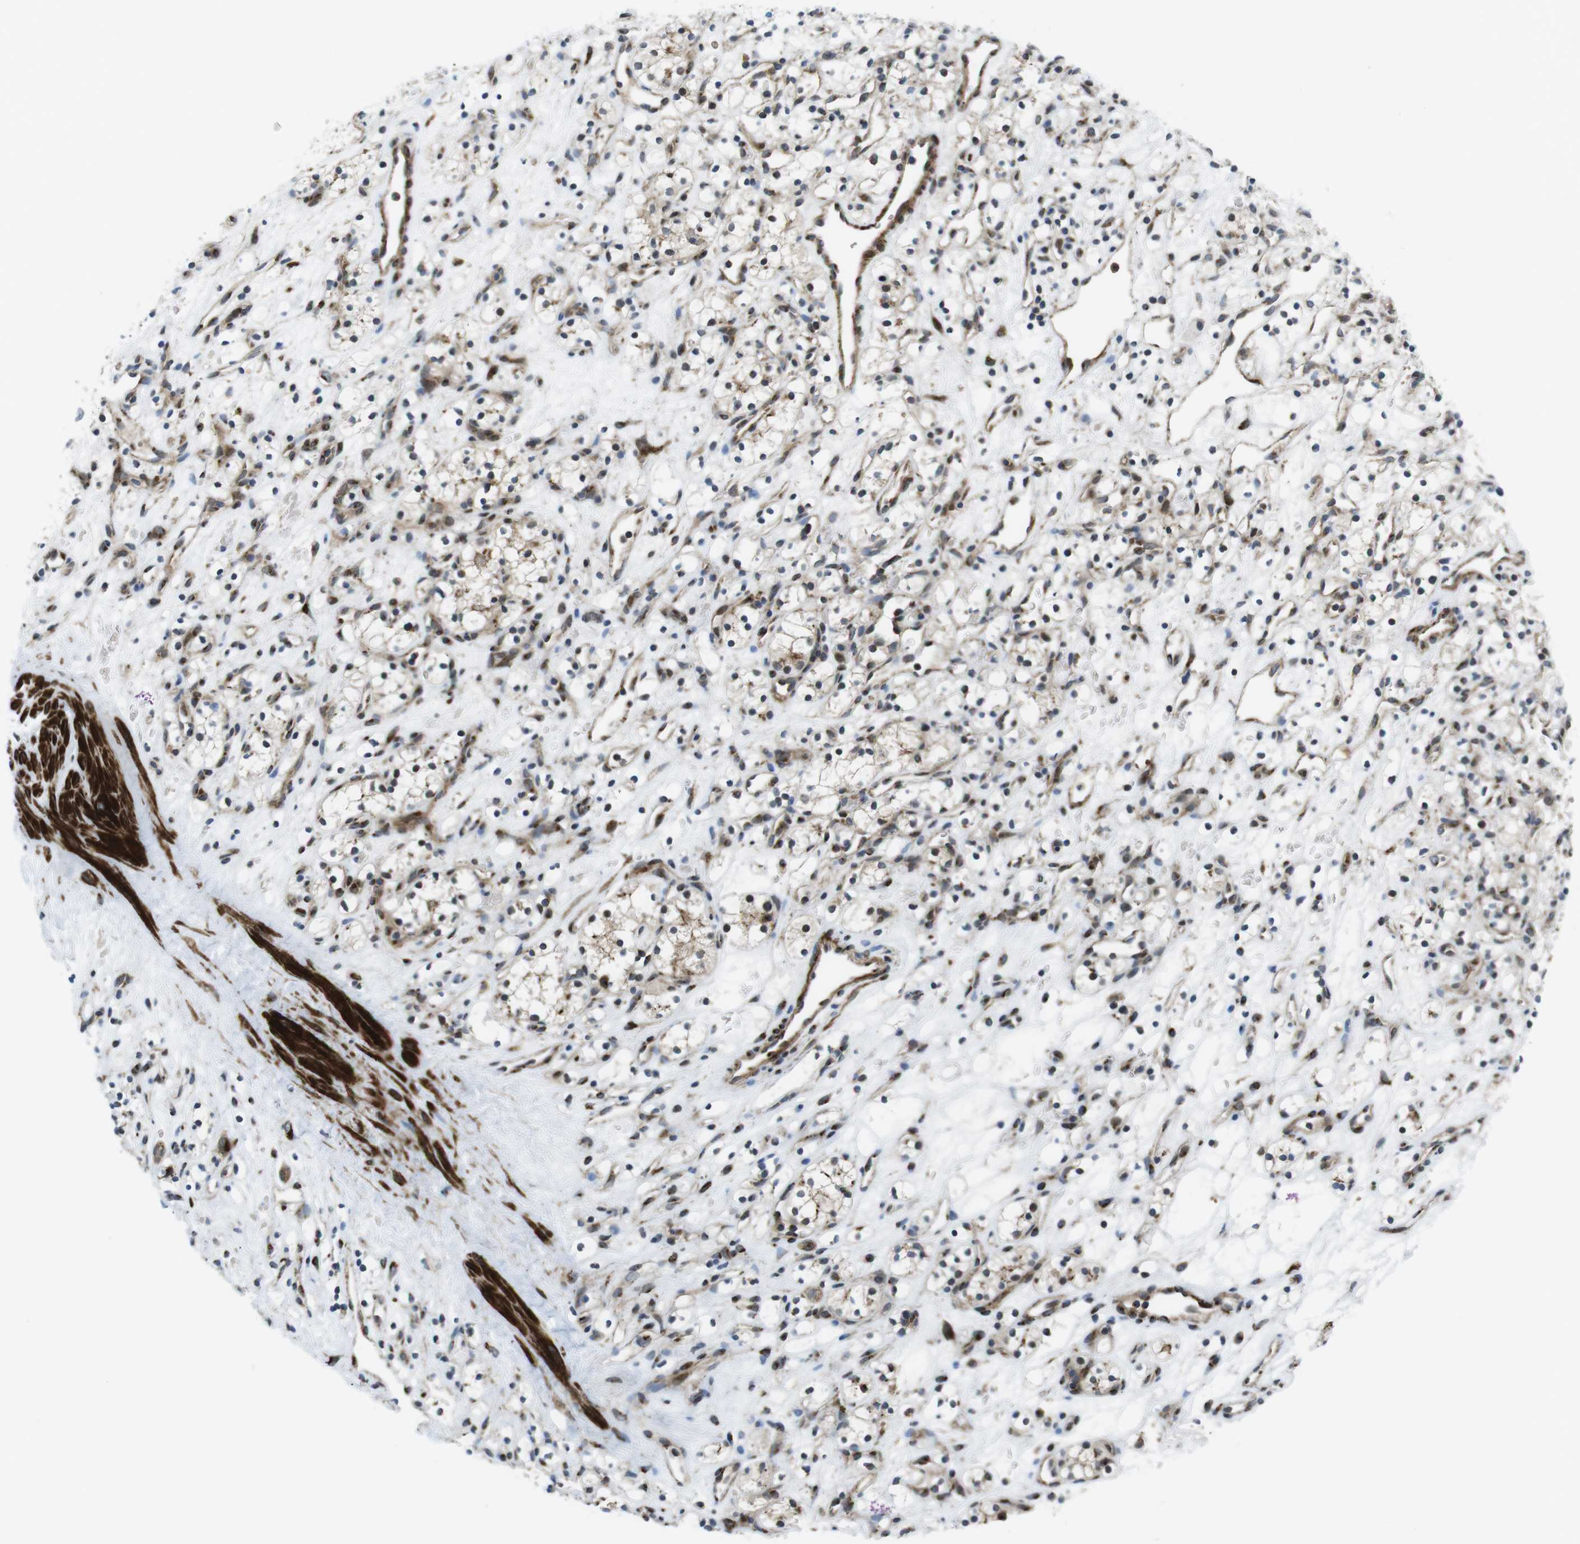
{"staining": {"intensity": "weak", "quantity": "25%-75%", "location": "cytoplasmic/membranous,nuclear"}, "tissue": "renal cancer", "cell_type": "Tumor cells", "image_type": "cancer", "snomed": [{"axis": "morphology", "description": "Adenocarcinoma, NOS"}, {"axis": "topography", "description": "Kidney"}], "caption": "Tumor cells display low levels of weak cytoplasmic/membranous and nuclear staining in about 25%-75% of cells in human renal cancer.", "gene": "CUL7", "patient": {"sex": "female", "age": 60}}